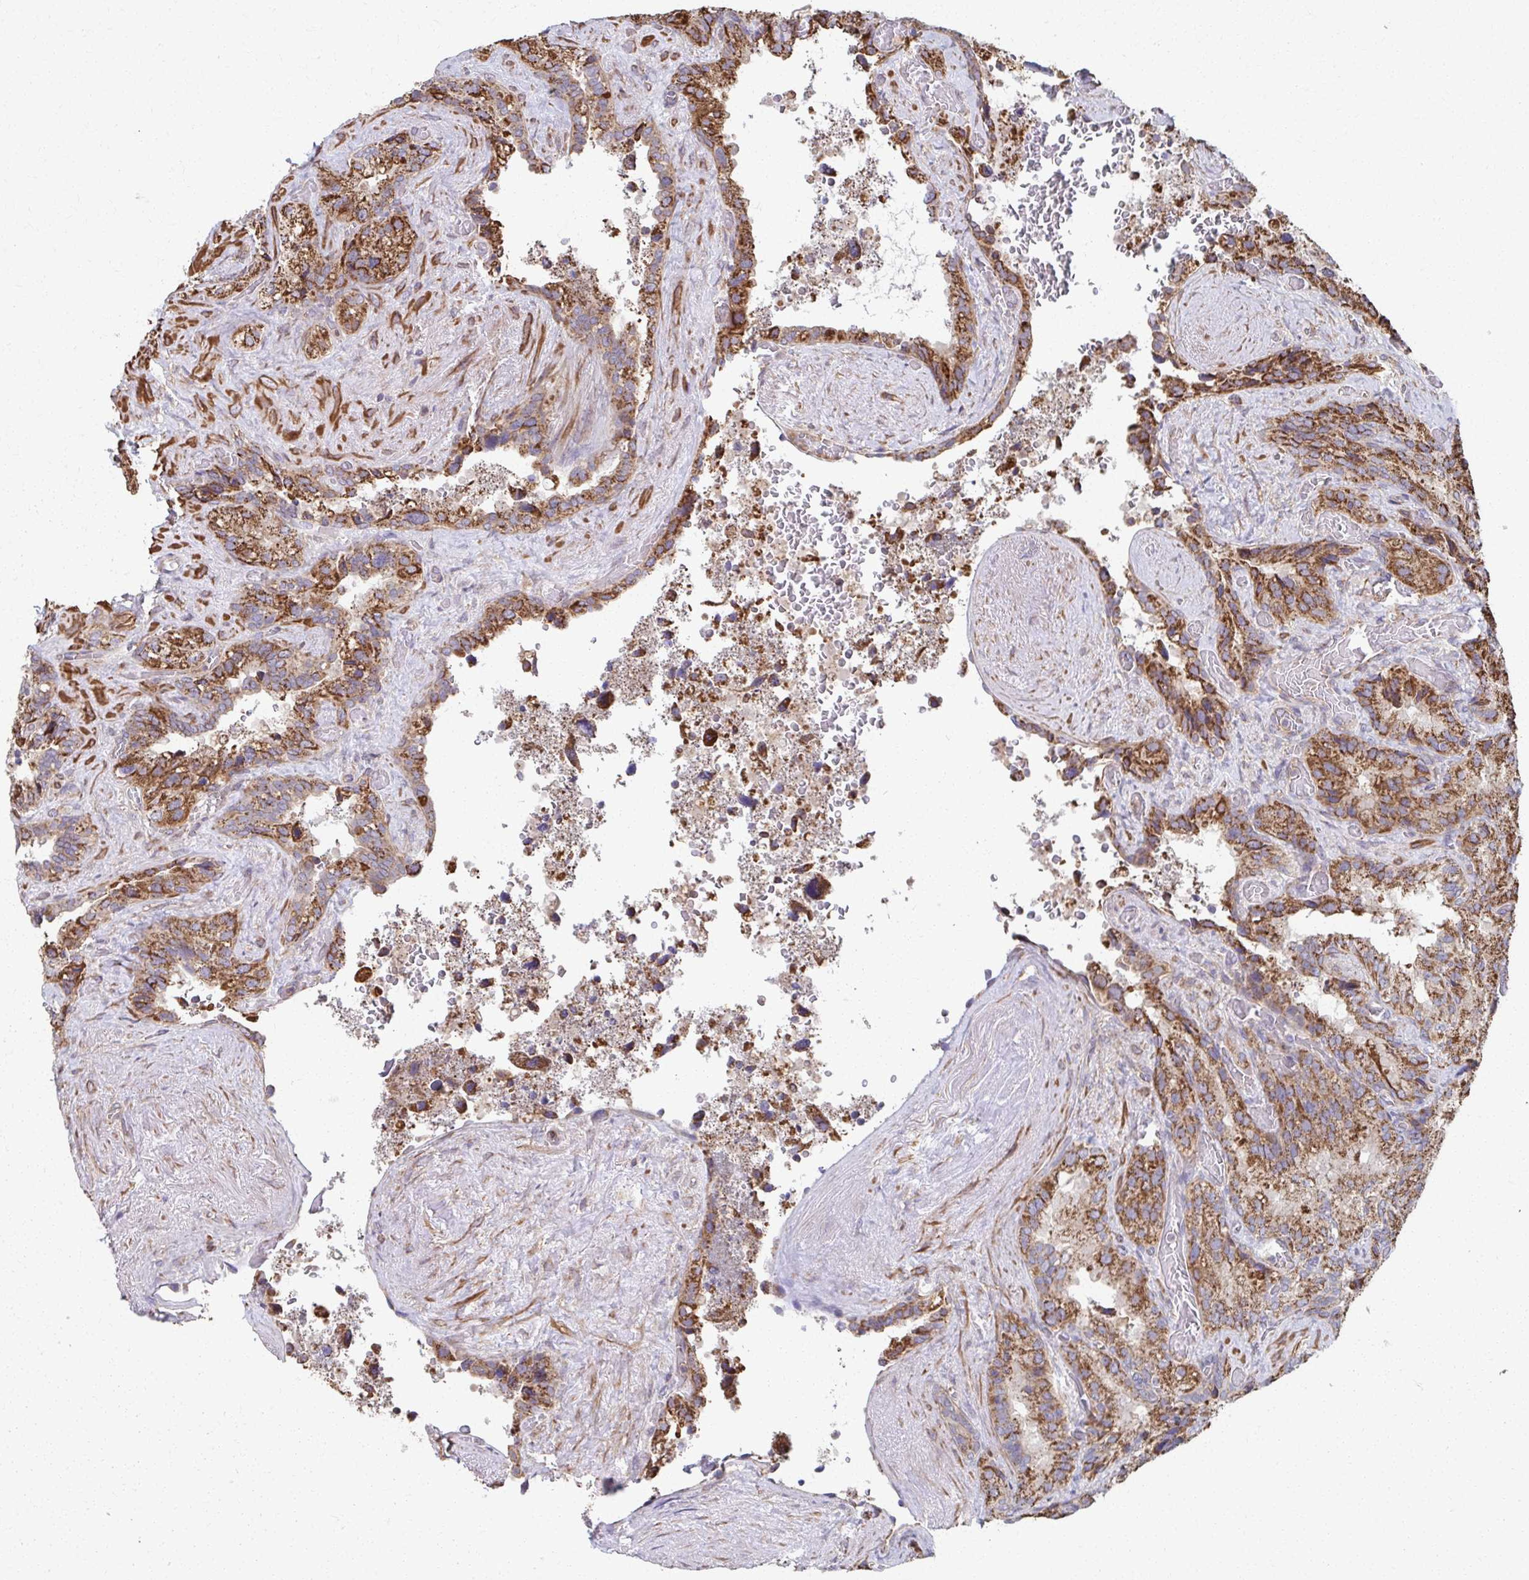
{"staining": {"intensity": "moderate", "quantity": ">75%", "location": "cytoplasmic/membranous"}, "tissue": "seminal vesicle", "cell_type": "Glandular cells", "image_type": "normal", "snomed": [{"axis": "morphology", "description": "Normal tissue, NOS"}, {"axis": "topography", "description": "Seminal veicle"}], "caption": "The histopathology image exhibits staining of unremarkable seminal vesicle, revealing moderate cytoplasmic/membranous protein positivity (brown color) within glandular cells. (DAB (3,3'-diaminobenzidine) IHC, brown staining for protein, blue staining for nuclei).", "gene": "KLHL34", "patient": {"sex": "male", "age": 60}}